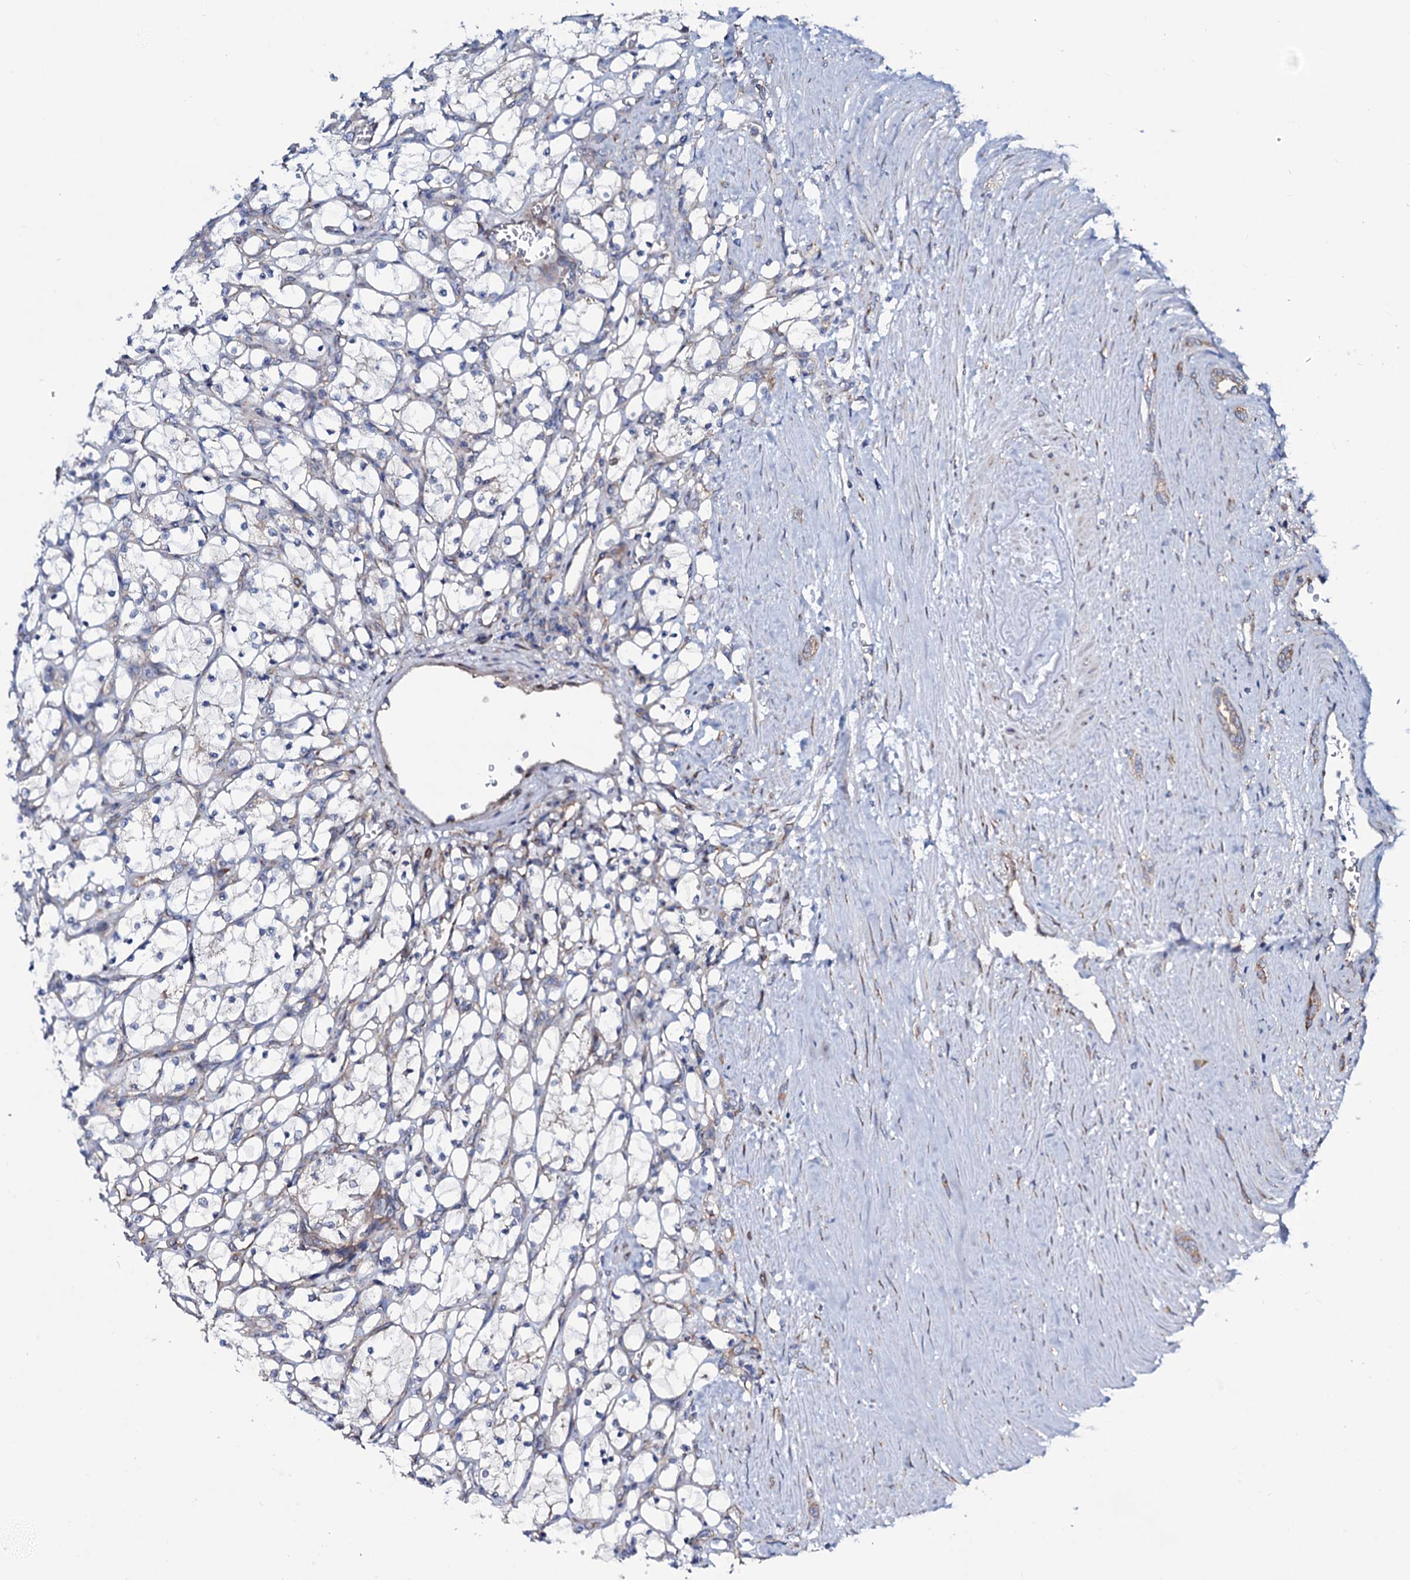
{"staining": {"intensity": "negative", "quantity": "none", "location": "none"}, "tissue": "renal cancer", "cell_type": "Tumor cells", "image_type": "cancer", "snomed": [{"axis": "morphology", "description": "Adenocarcinoma, NOS"}, {"axis": "topography", "description": "Kidney"}], "caption": "An immunohistochemistry (IHC) photomicrograph of renal cancer (adenocarcinoma) is shown. There is no staining in tumor cells of renal cancer (adenocarcinoma).", "gene": "STARD13", "patient": {"sex": "female", "age": 69}}